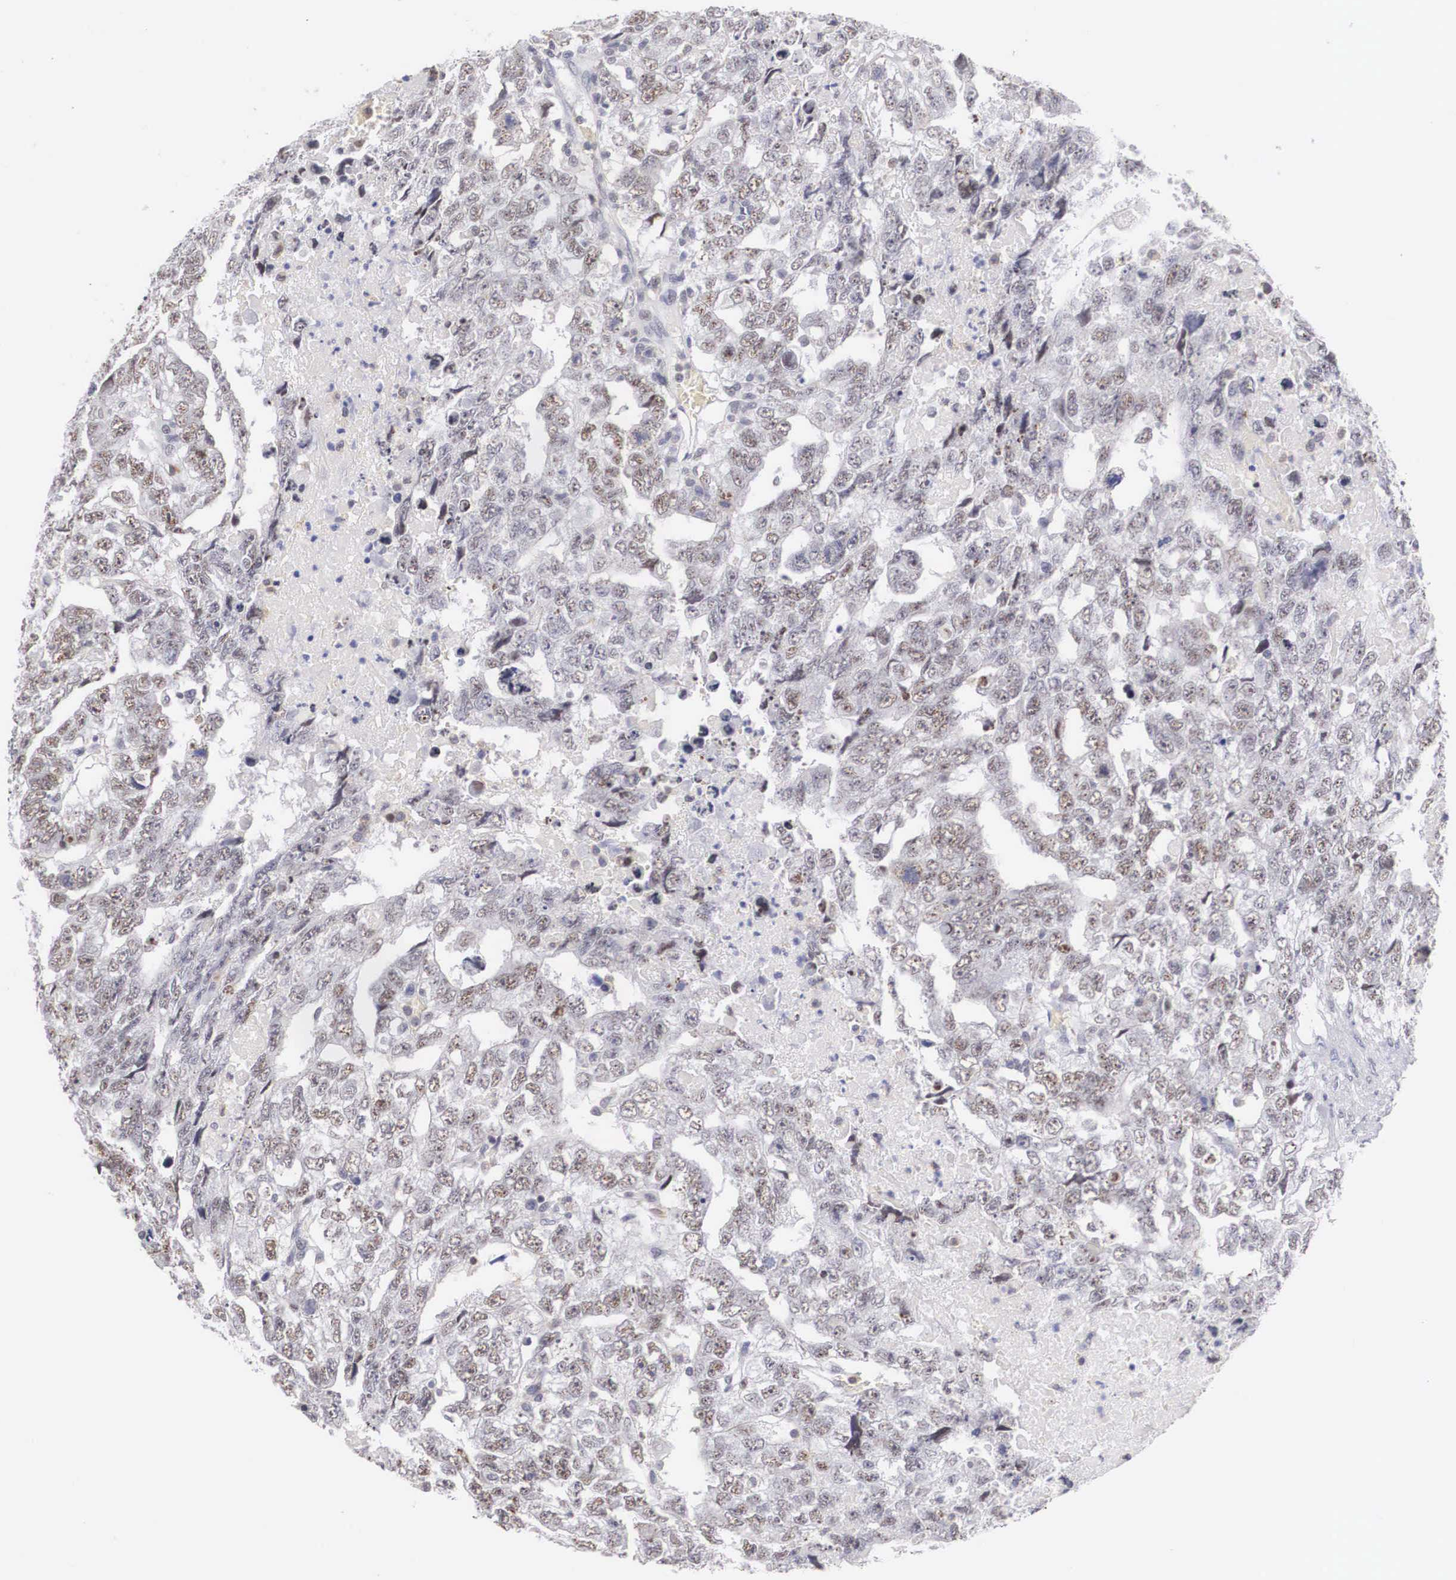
{"staining": {"intensity": "negative", "quantity": "none", "location": "none"}, "tissue": "testis cancer", "cell_type": "Tumor cells", "image_type": "cancer", "snomed": [{"axis": "morphology", "description": "Carcinoma, Embryonal, NOS"}, {"axis": "topography", "description": "Testis"}], "caption": "DAB immunohistochemical staining of embryonal carcinoma (testis) displays no significant expression in tumor cells. (DAB (3,3'-diaminobenzidine) IHC, high magnification).", "gene": "FAM47A", "patient": {"sex": "male", "age": 36}}